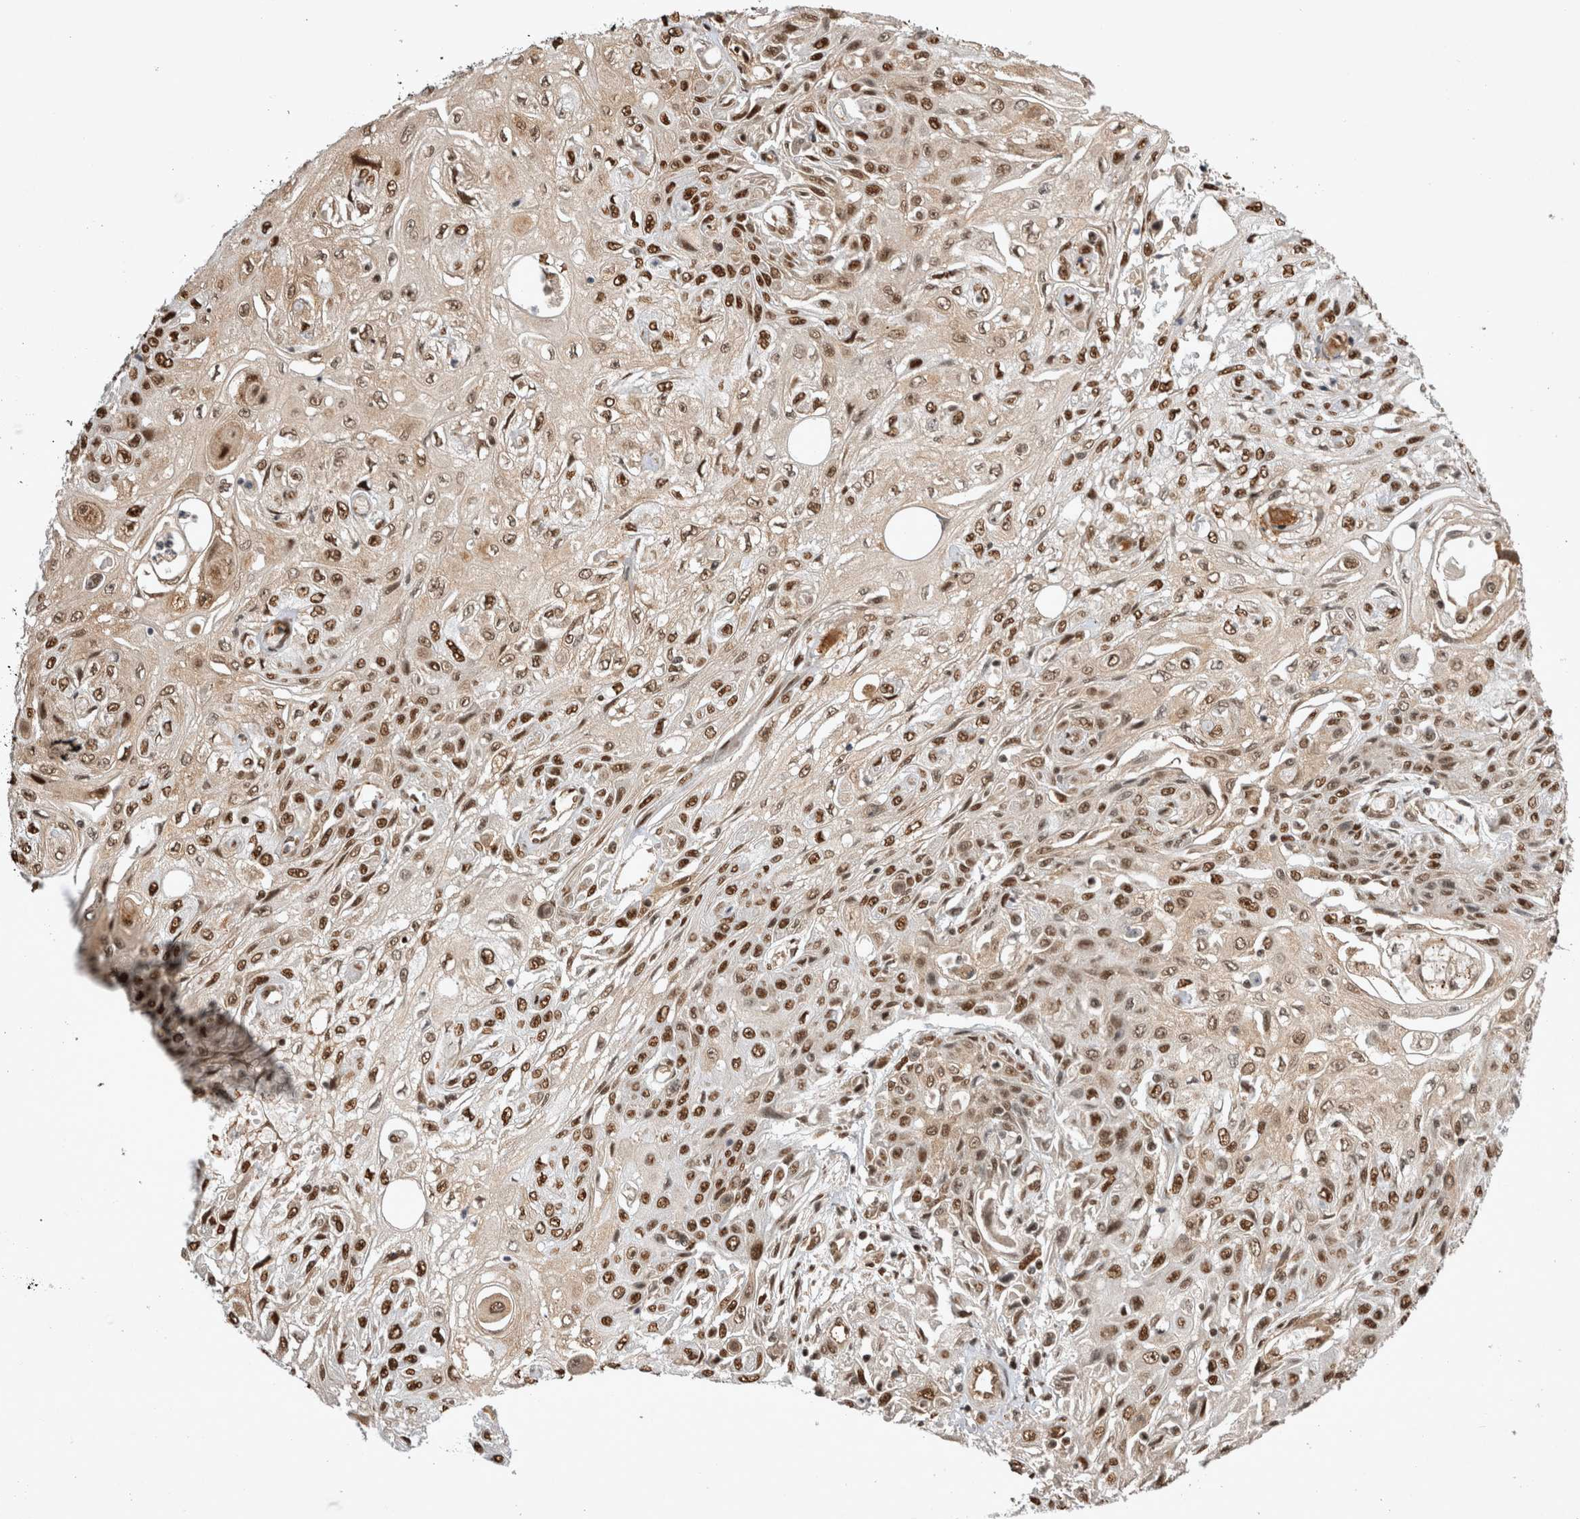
{"staining": {"intensity": "moderate", "quantity": ">75%", "location": "cytoplasmic/membranous,nuclear"}, "tissue": "skin cancer", "cell_type": "Tumor cells", "image_type": "cancer", "snomed": [{"axis": "morphology", "description": "Squamous cell carcinoma, NOS"}, {"axis": "morphology", "description": "Squamous cell carcinoma, metastatic, NOS"}, {"axis": "topography", "description": "Skin"}, {"axis": "topography", "description": "Lymph node"}], "caption": "An immunohistochemistry (IHC) micrograph of neoplastic tissue is shown. Protein staining in brown shows moderate cytoplasmic/membranous and nuclear positivity in skin metastatic squamous cell carcinoma within tumor cells.", "gene": "EYA2", "patient": {"sex": "male", "age": 75}}